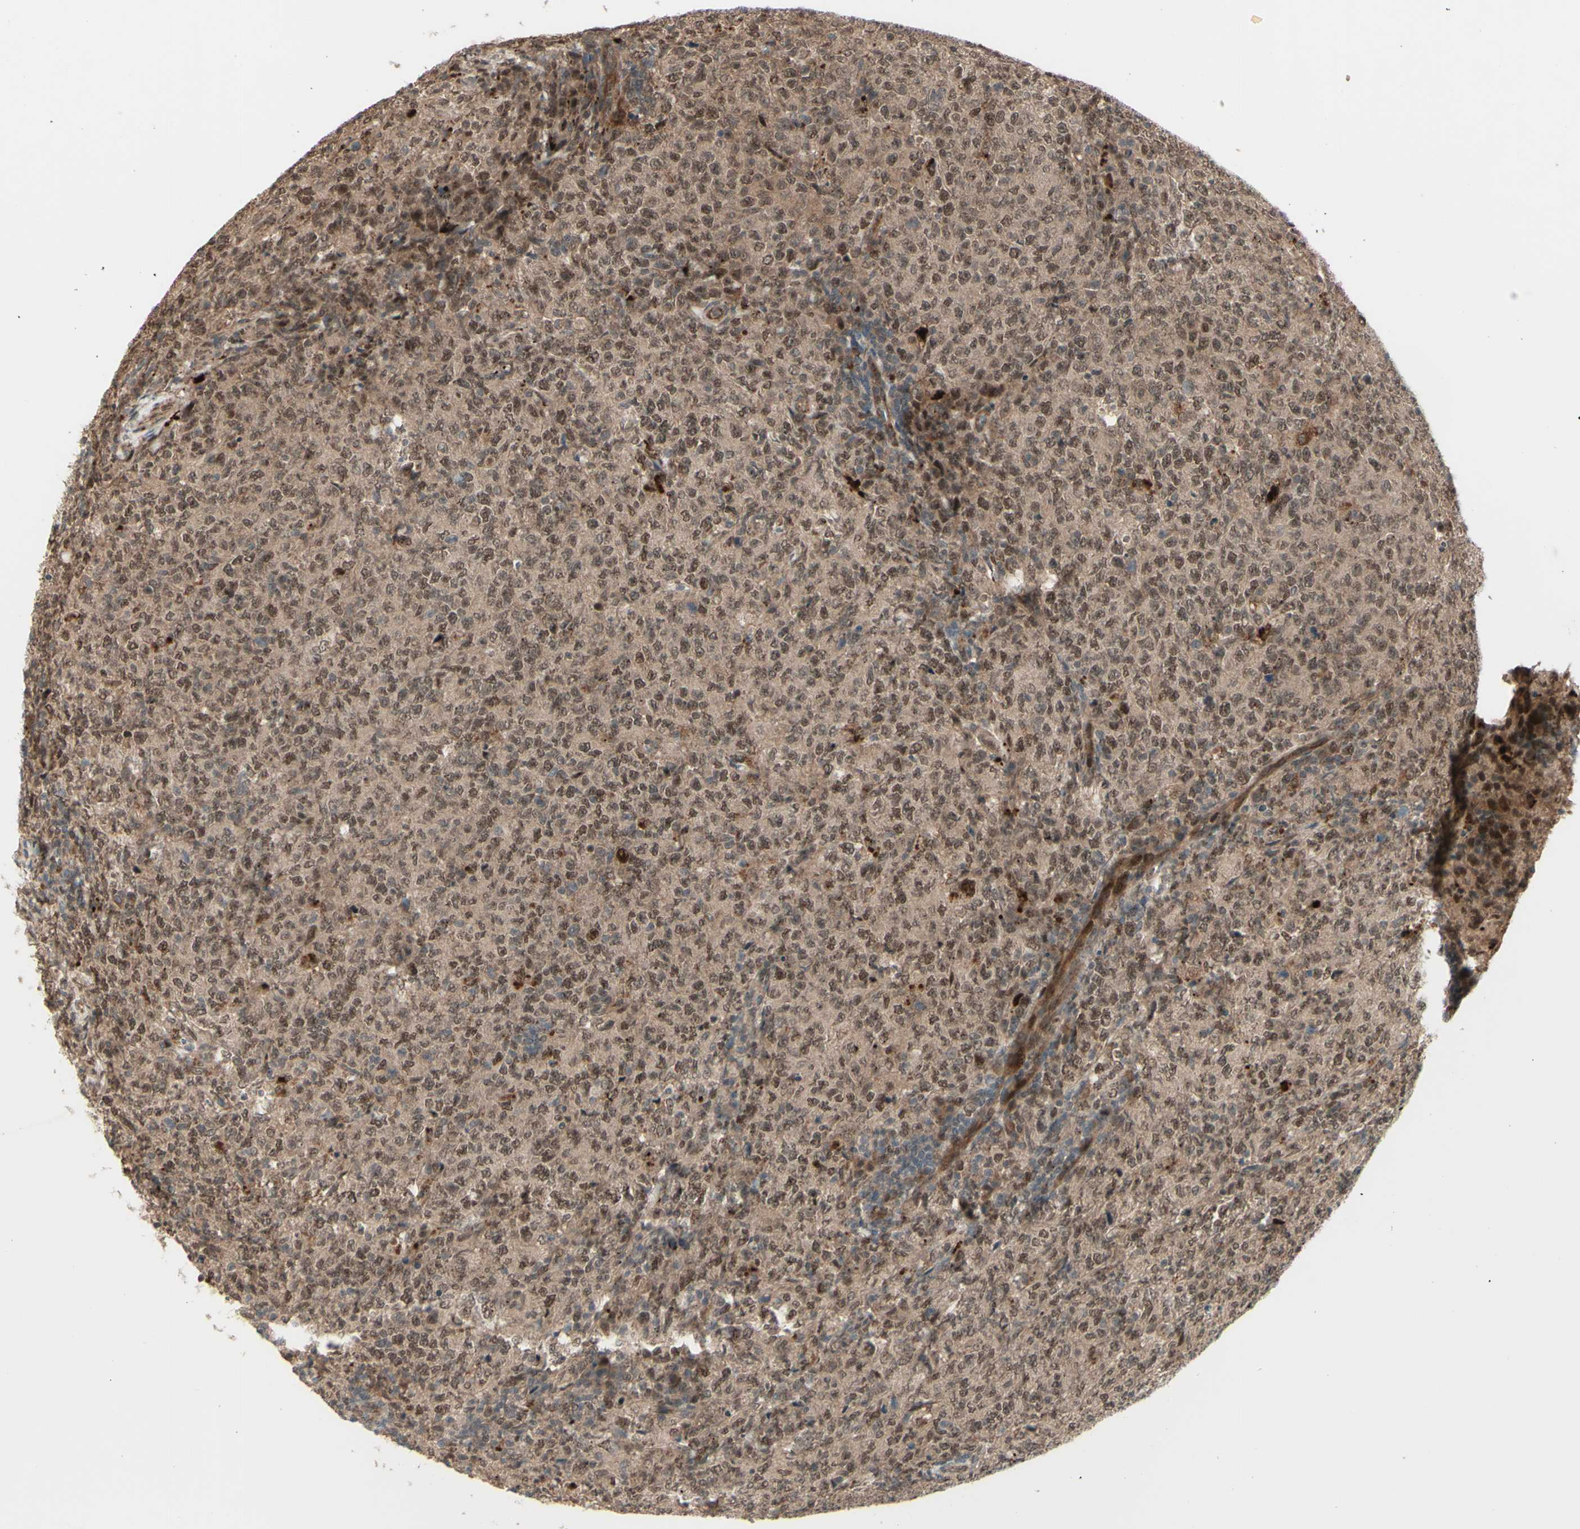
{"staining": {"intensity": "moderate", "quantity": ">75%", "location": "cytoplasmic/membranous,nuclear"}, "tissue": "lymphoma", "cell_type": "Tumor cells", "image_type": "cancer", "snomed": [{"axis": "morphology", "description": "Malignant lymphoma, non-Hodgkin's type, High grade"}, {"axis": "topography", "description": "Tonsil"}], "caption": "DAB (3,3'-diaminobenzidine) immunohistochemical staining of human lymphoma reveals moderate cytoplasmic/membranous and nuclear protein expression in approximately >75% of tumor cells.", "gene": "MLF2", "patient": {"sex": "female", "age": 36}}